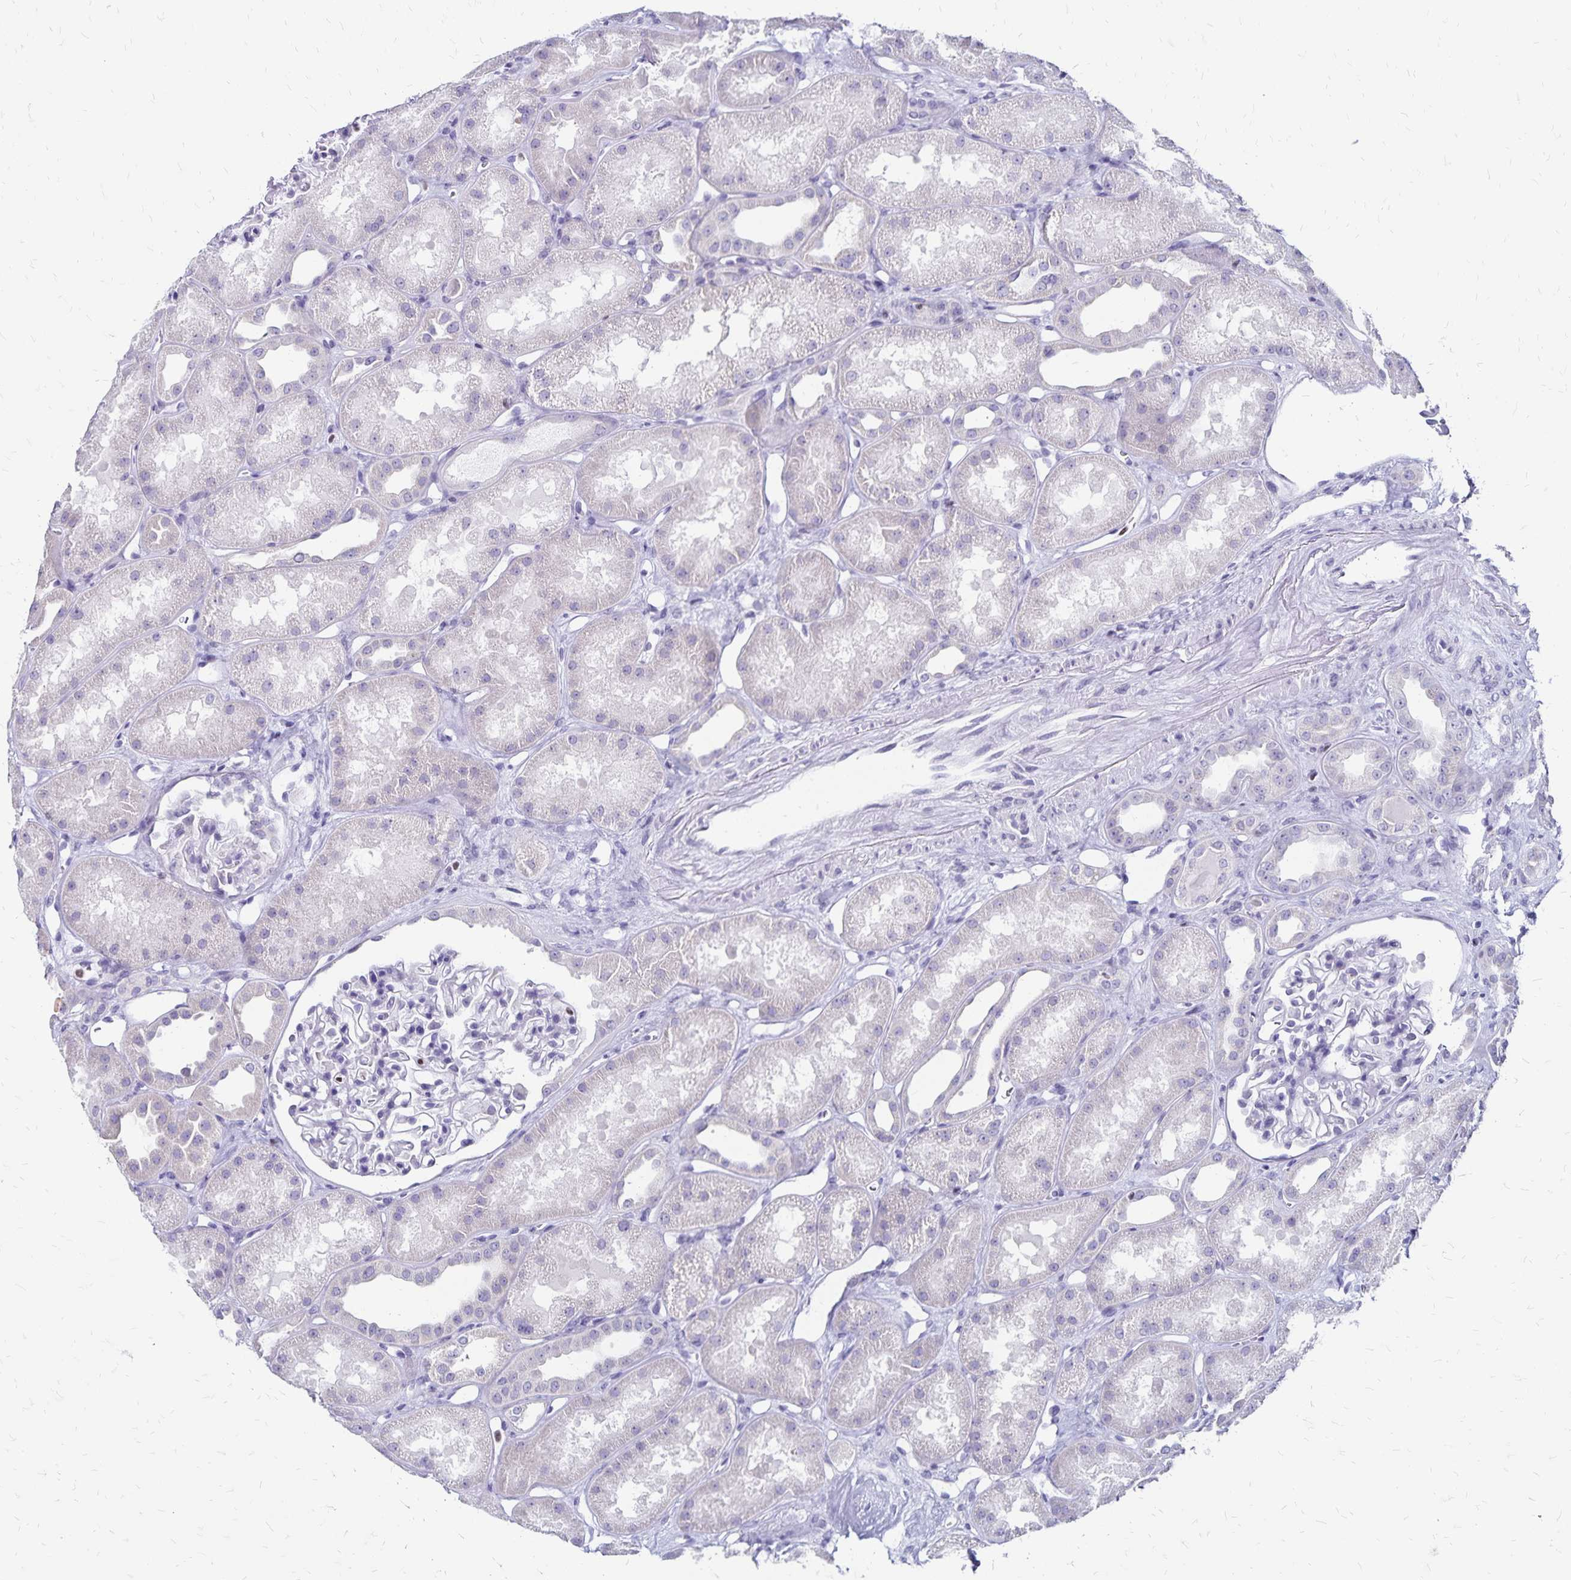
{"staining": {"intensity": "negative", "quantity": "none", "location": "none"}, "tissue": "kidney", "cell_type": "Cells in glomeruli", "image_type": "normal", "snomed": [{"axis": "morphology", "description": "Normal tissue, NOS"}, {"axis": "topography", "description": "Kidney"}], "caption": "The micrograph exhibits no significant expression in cells in glomeruli of kidney.", "gene": "IKZF1", "patient": {"sex": "male", "age": 61}}